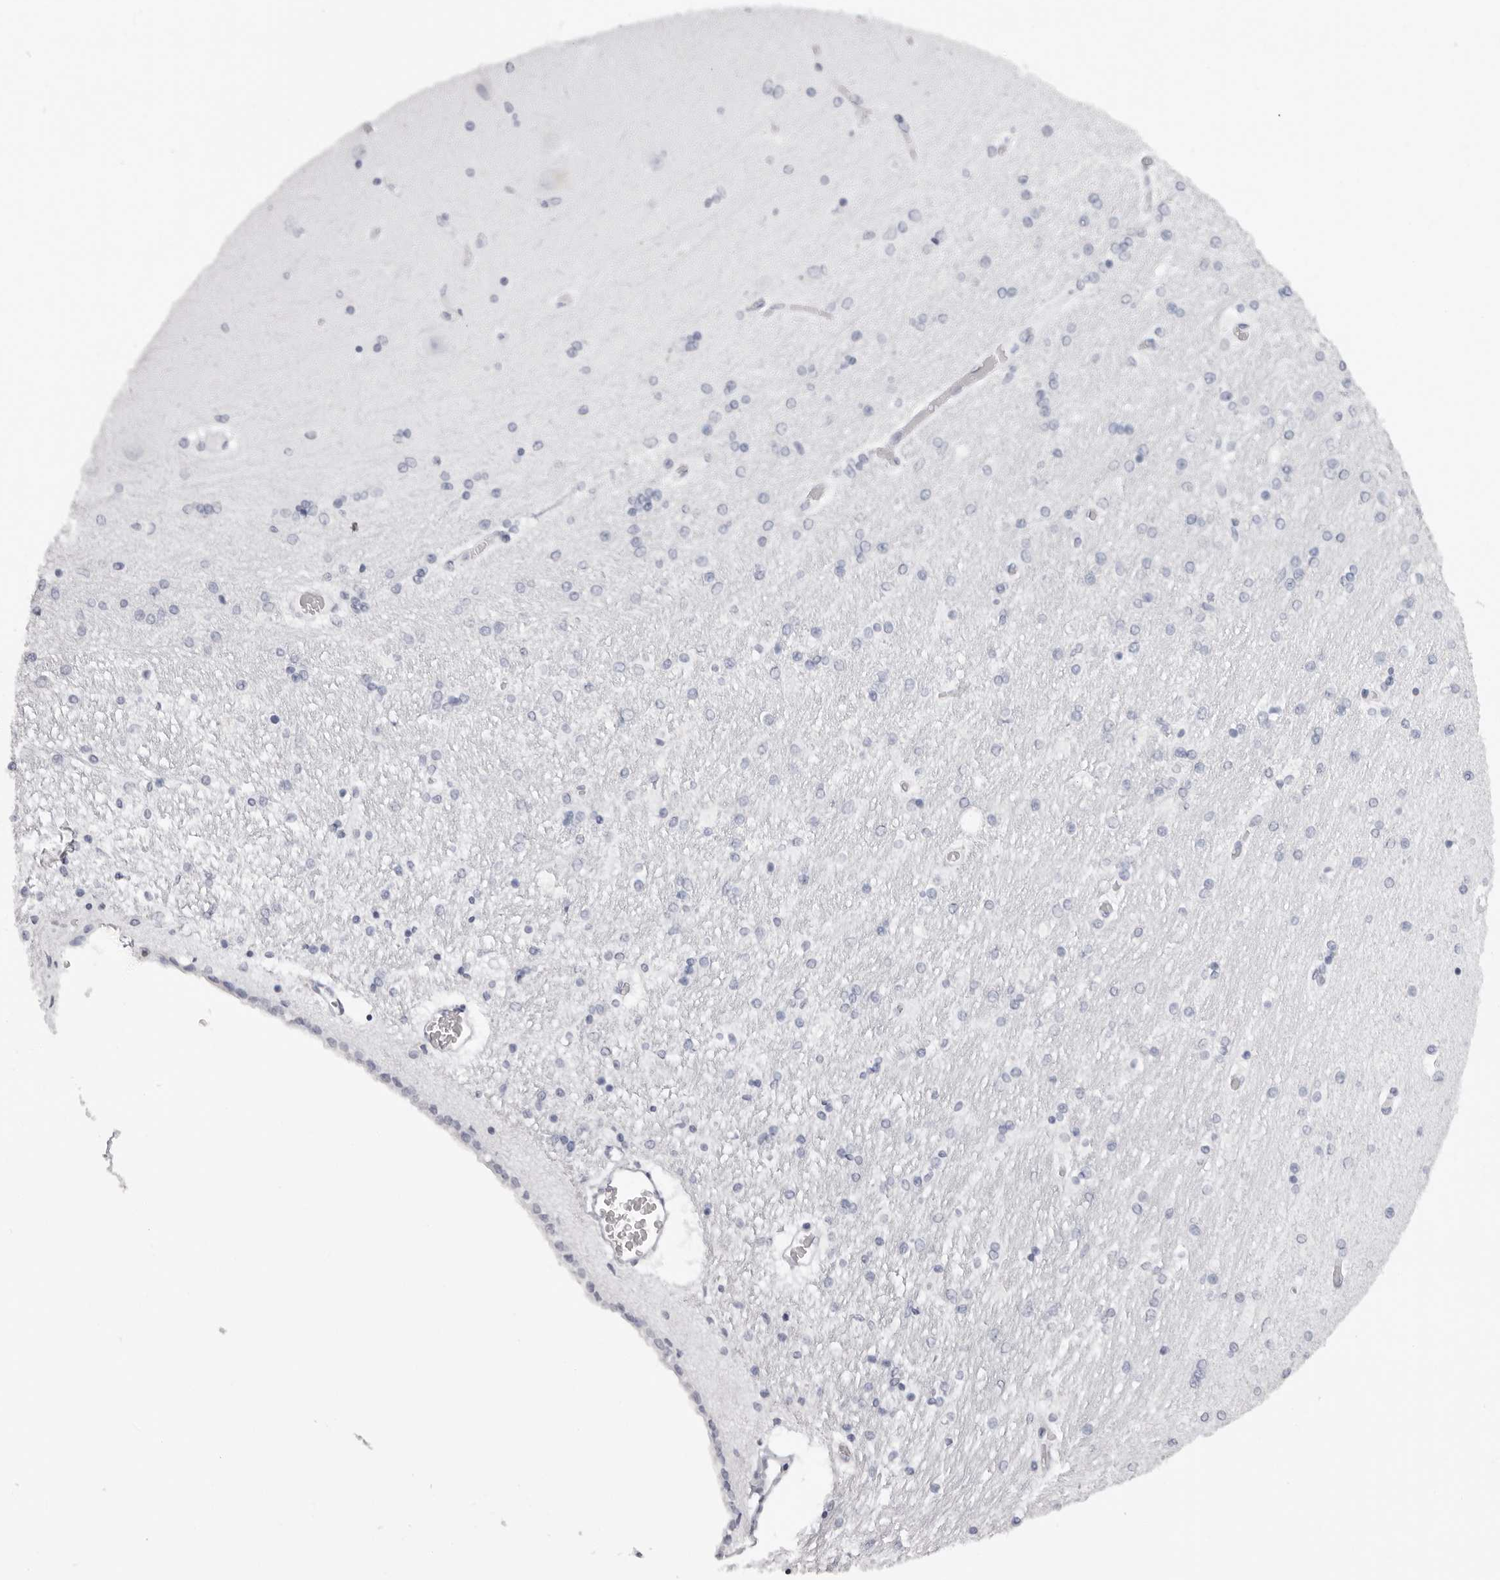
{"staining": {"intensity": "negative", "quantity": "none", "location": "none"}, "tissue": "hippocampus", "cell_type": "Glial cells", "image_type": "normal", "snomed": [{"axis": "morphology", "description": "Normal tissue, NOS"}, {"axis": "topography", "description": "Hippocampus"}], "caption": "A high-resolution photomicrograph shows IHC staining of unremarkable hippocampus, which reveals no significant positivity in glial cells.", "gene": "RHO", "patient": {"sex": "female", "age": 54}}